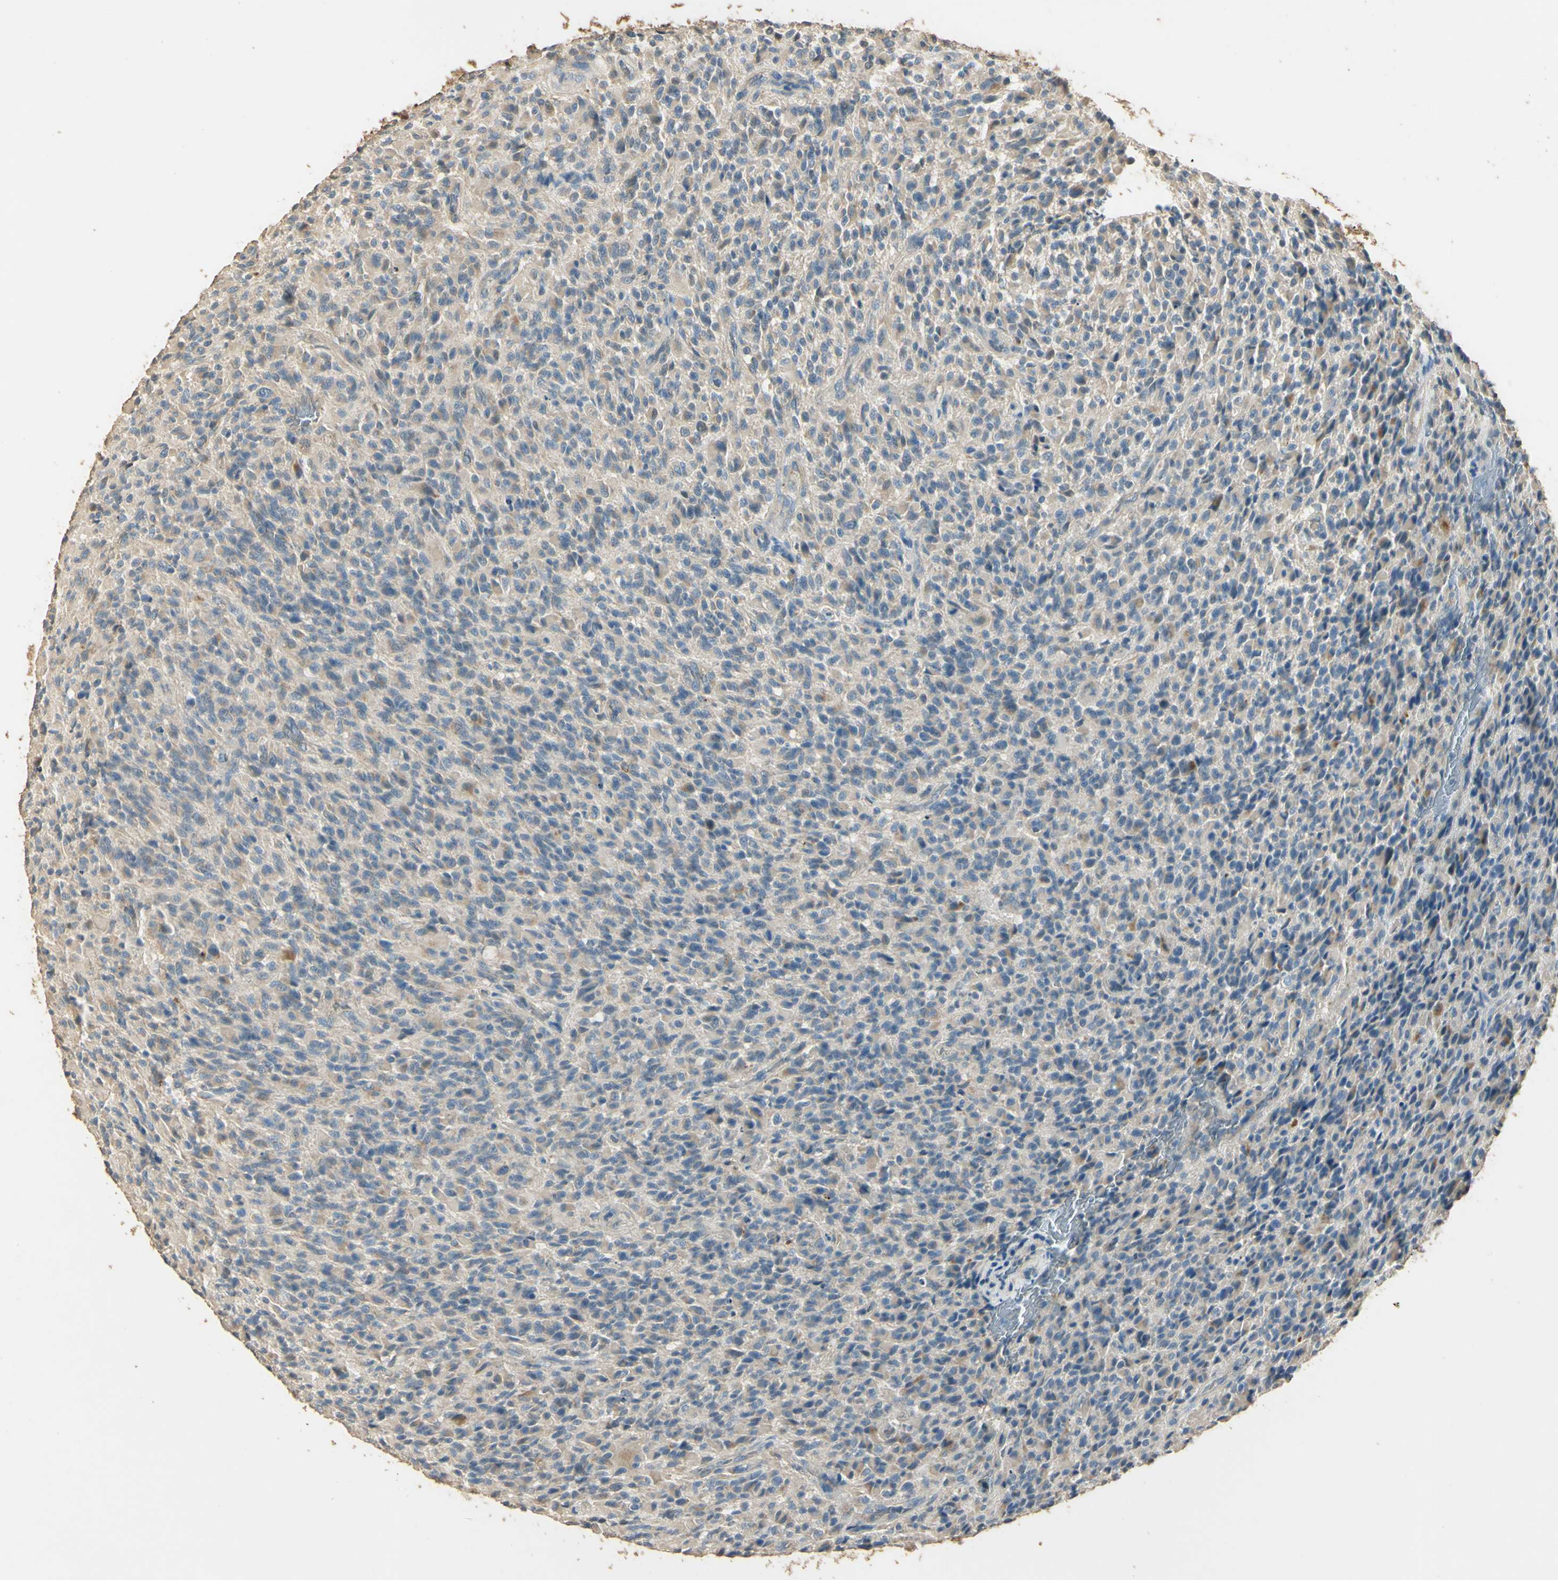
{"staining": {"intensity": "negative", "quantity": "none", "location": "none"}, "tissue": "glioma", "cell_type": "Tumor cells", "image_type": "cancer", "snomed": [{"axis": "morphology", "description": "Glioma, malignant, High grade"}, {"axis": "topography", "description": "Brain"}], "caption": "Immunohistochemistry photomicrograph of neoplastic tissue: glioma stained with DAB exhibits no significant protein staining in tumor cells.", "gene": "ARHGEF17", "patient": {"sex": "male", "age": 71}}